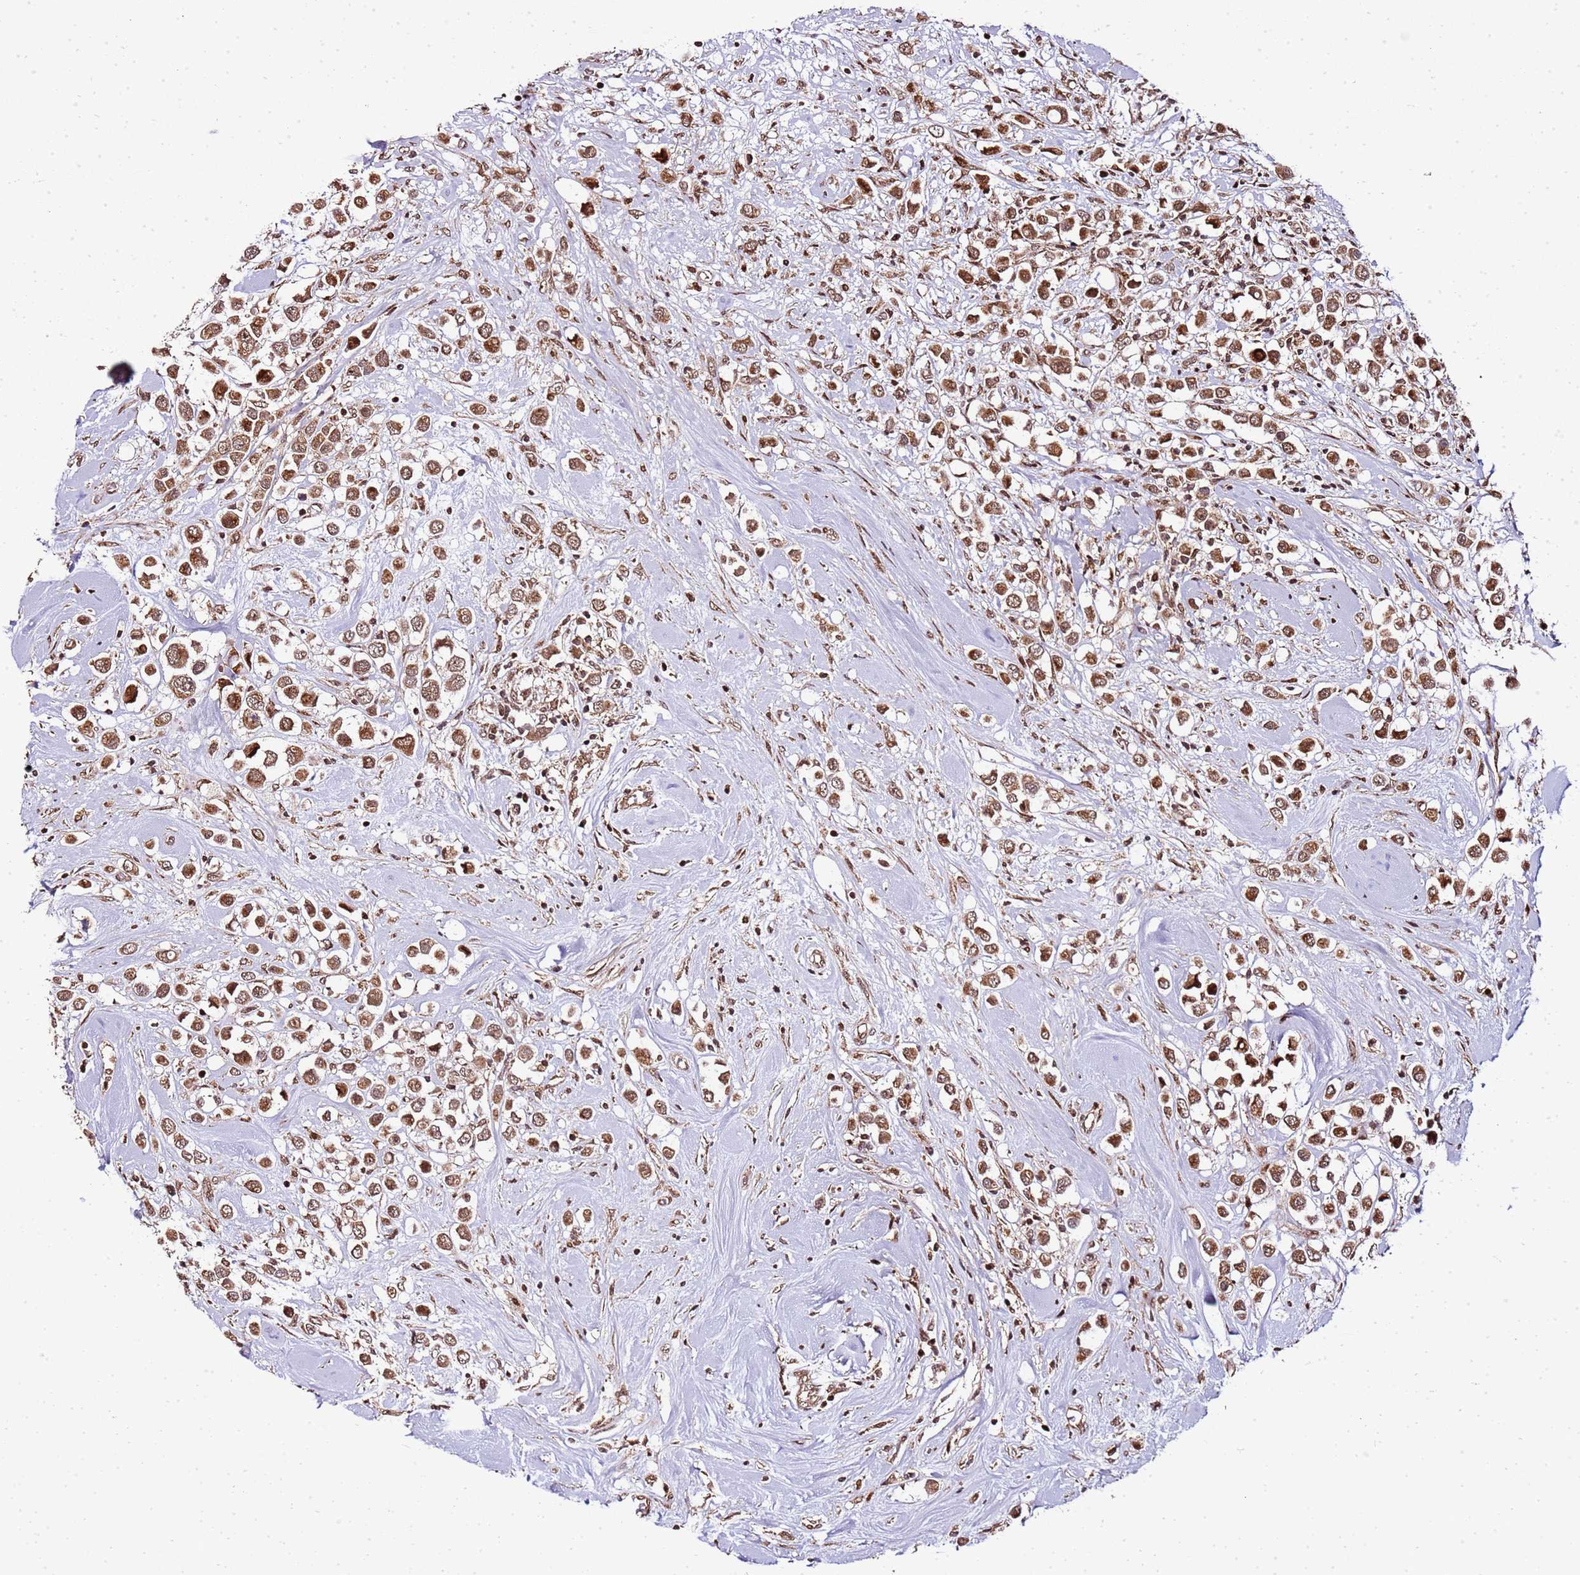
{"staining": {"intensity": "moderate", "quantity": ">75%", "location": "cytoplasmic/membranous"}, "tissue": "breast cancer", "cell_type": "Tumor cells", "image_type": "cancer", "snomed": [{"axis": "morphology", "description": "Duct carcinoma"}, {"axis": "topography", "description": "Breast"}], "caption": "Immunohistochemistry of breast invasive ductal carcinoma displays medium levels of moderate cytoplasmic/membranous expression in approximately >75% of tumor cells.", "gene": "PEX14", "patient": {"sex": "female", "age": 61}}